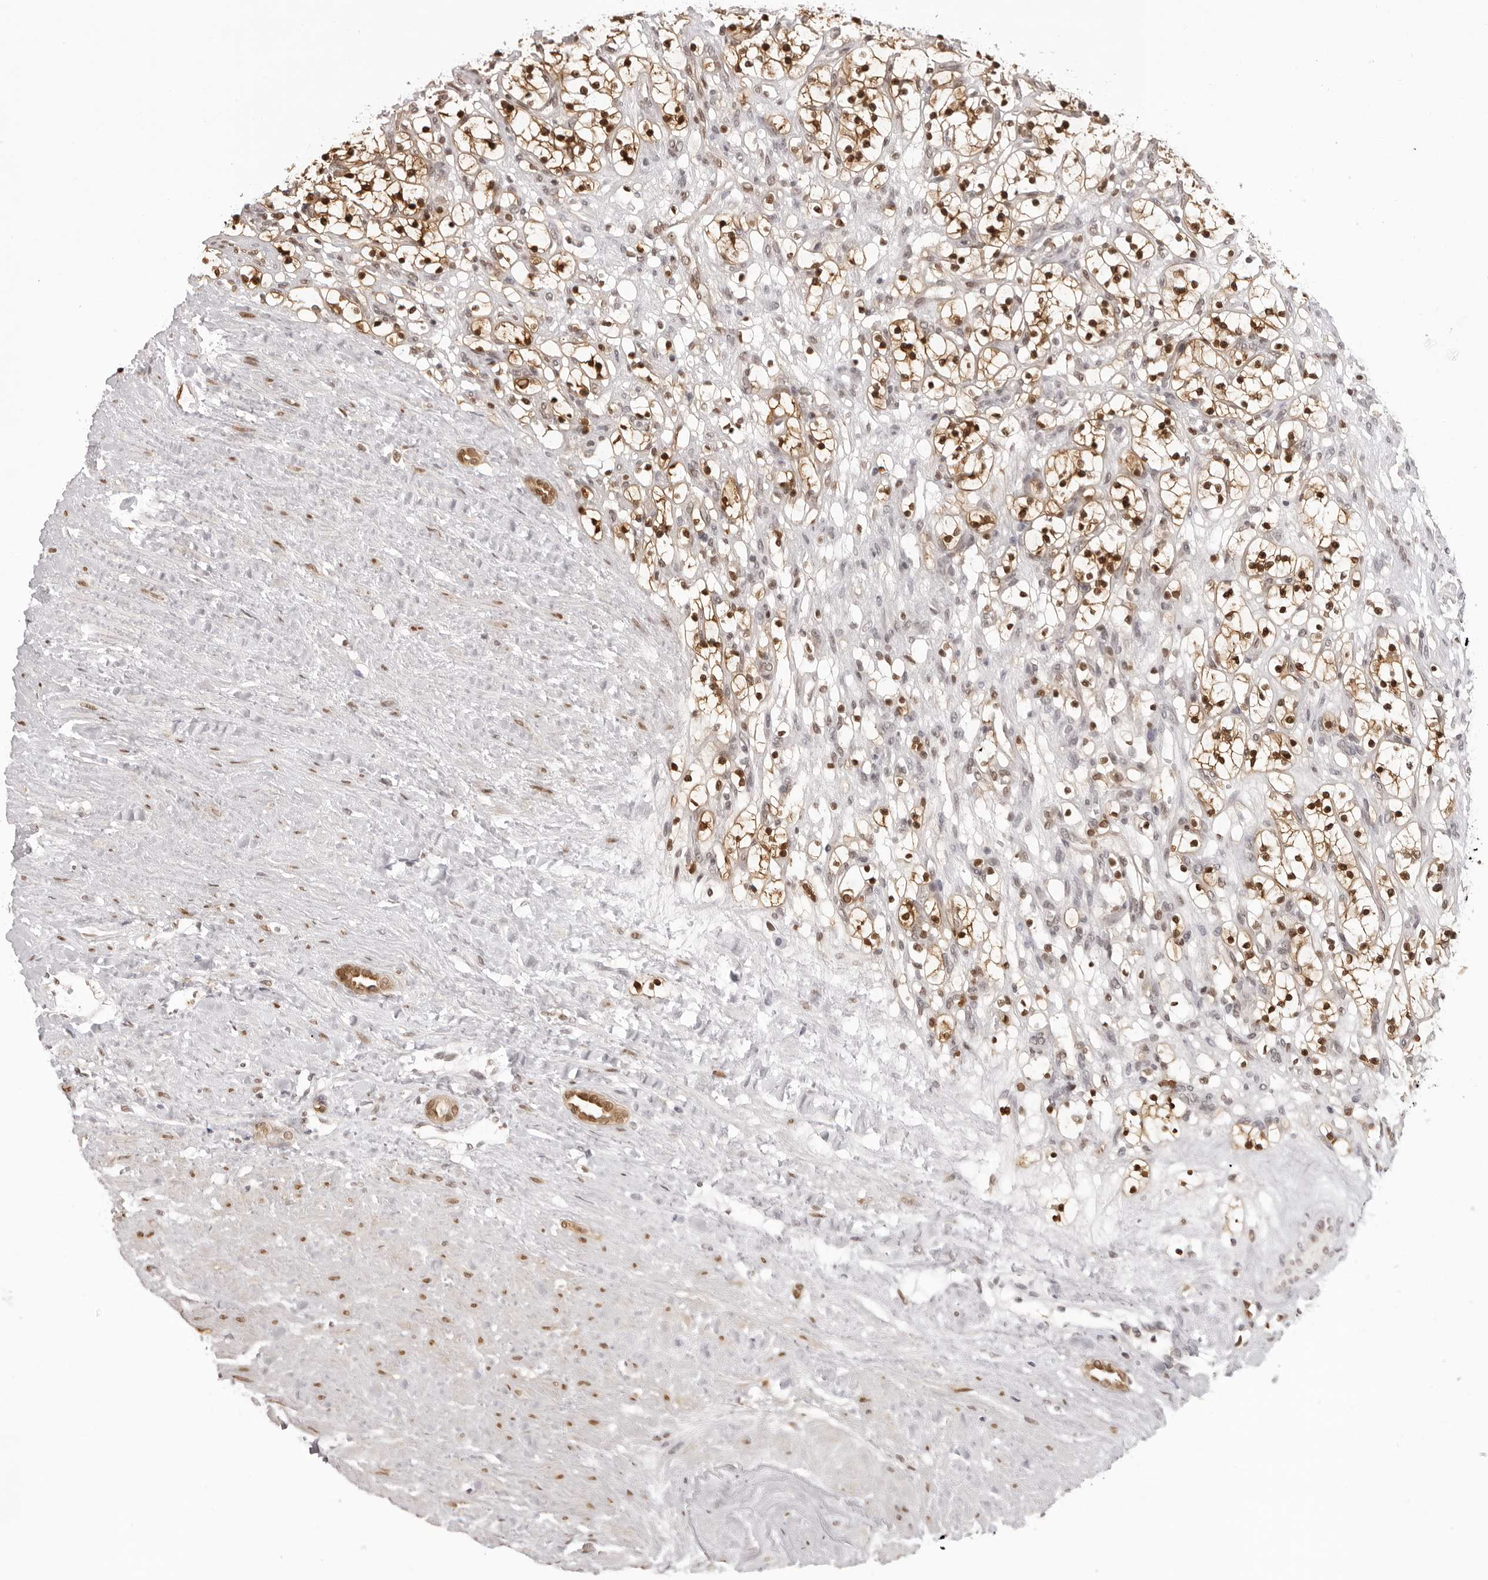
{"staining": {"intensity": "strong", "quantity": ">75%", "location": "cytoplasmic/membranous,nuclear"}, "tissue": "renal cancer", "cell_type": "Tumor cells", "image_type": "cancer", "snomed": [{"axis": "morphology", "description": "Adenocarcinoma, NOS"}, {"axis": "topography", "description": "Kidney"}], "caption": "Immunohistochemical staining of human renal adenocarcinoma demonstrates strong cytoplasmic/membranous and nuclear protein expression in approximately >75% of tumor cells.", "gene": "HSPA4", "patient": {"sex": "female", "age": 57}}